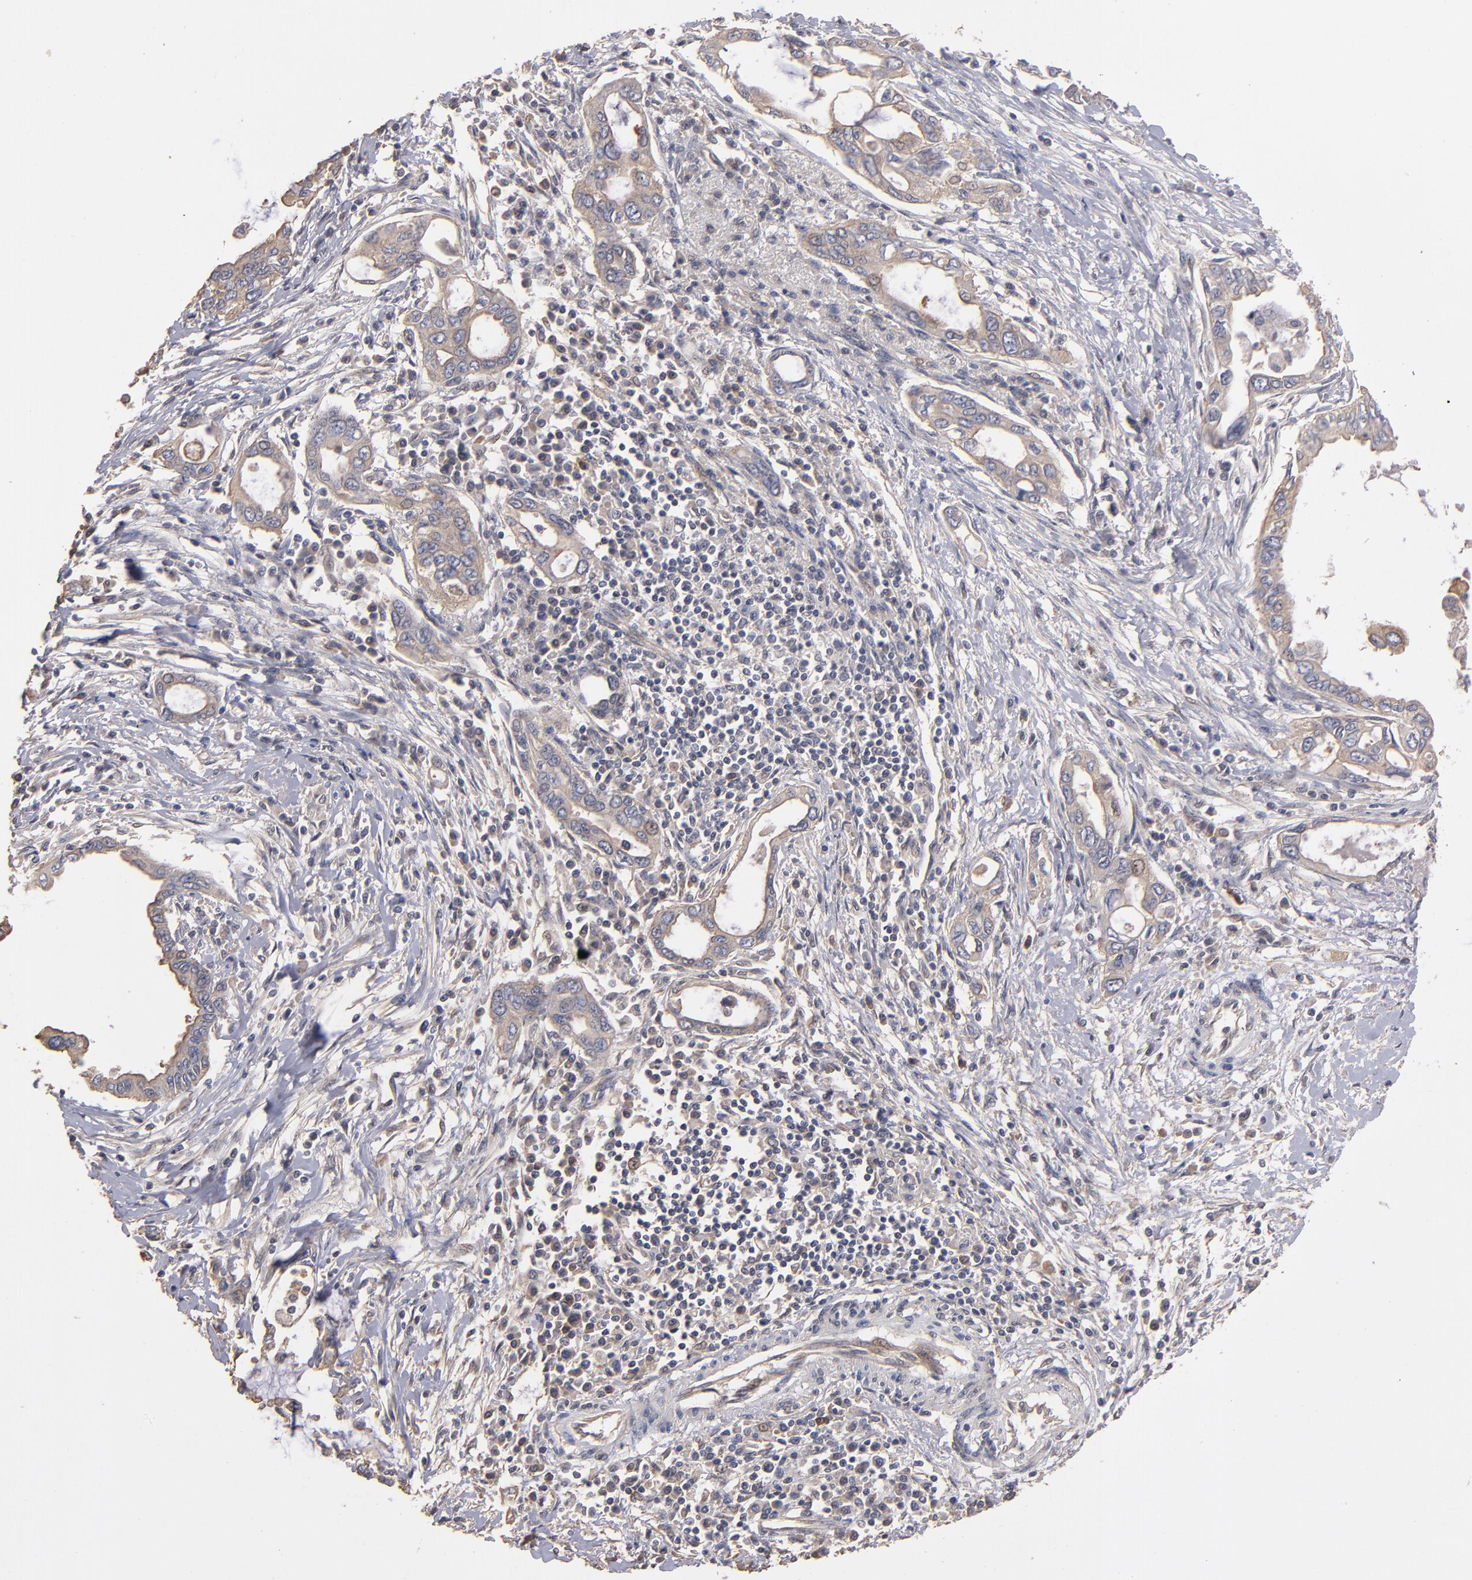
{"staining": {"intensity": "weak", "quantity": "25%-75%", "location": "cytoplasmic/membranous,nuclear"}, "tissue": "pancreatic cancer", "cell_type": "Tumor cells", "image_type": "cancer", "snomed": [{"axis": "morphology", "description": "Adenocarcinoma, NOS"}, {"axis": "topography", "description": "Pancreas"}], "caption": "A low amount of weak cytoplasmic/membranous and nuclear positivity is present in about 25%-75% of tumor cells in pancreatic cancer tissue.", "gene": "DMD", "patient": {"sex": "female", "age": 57}}